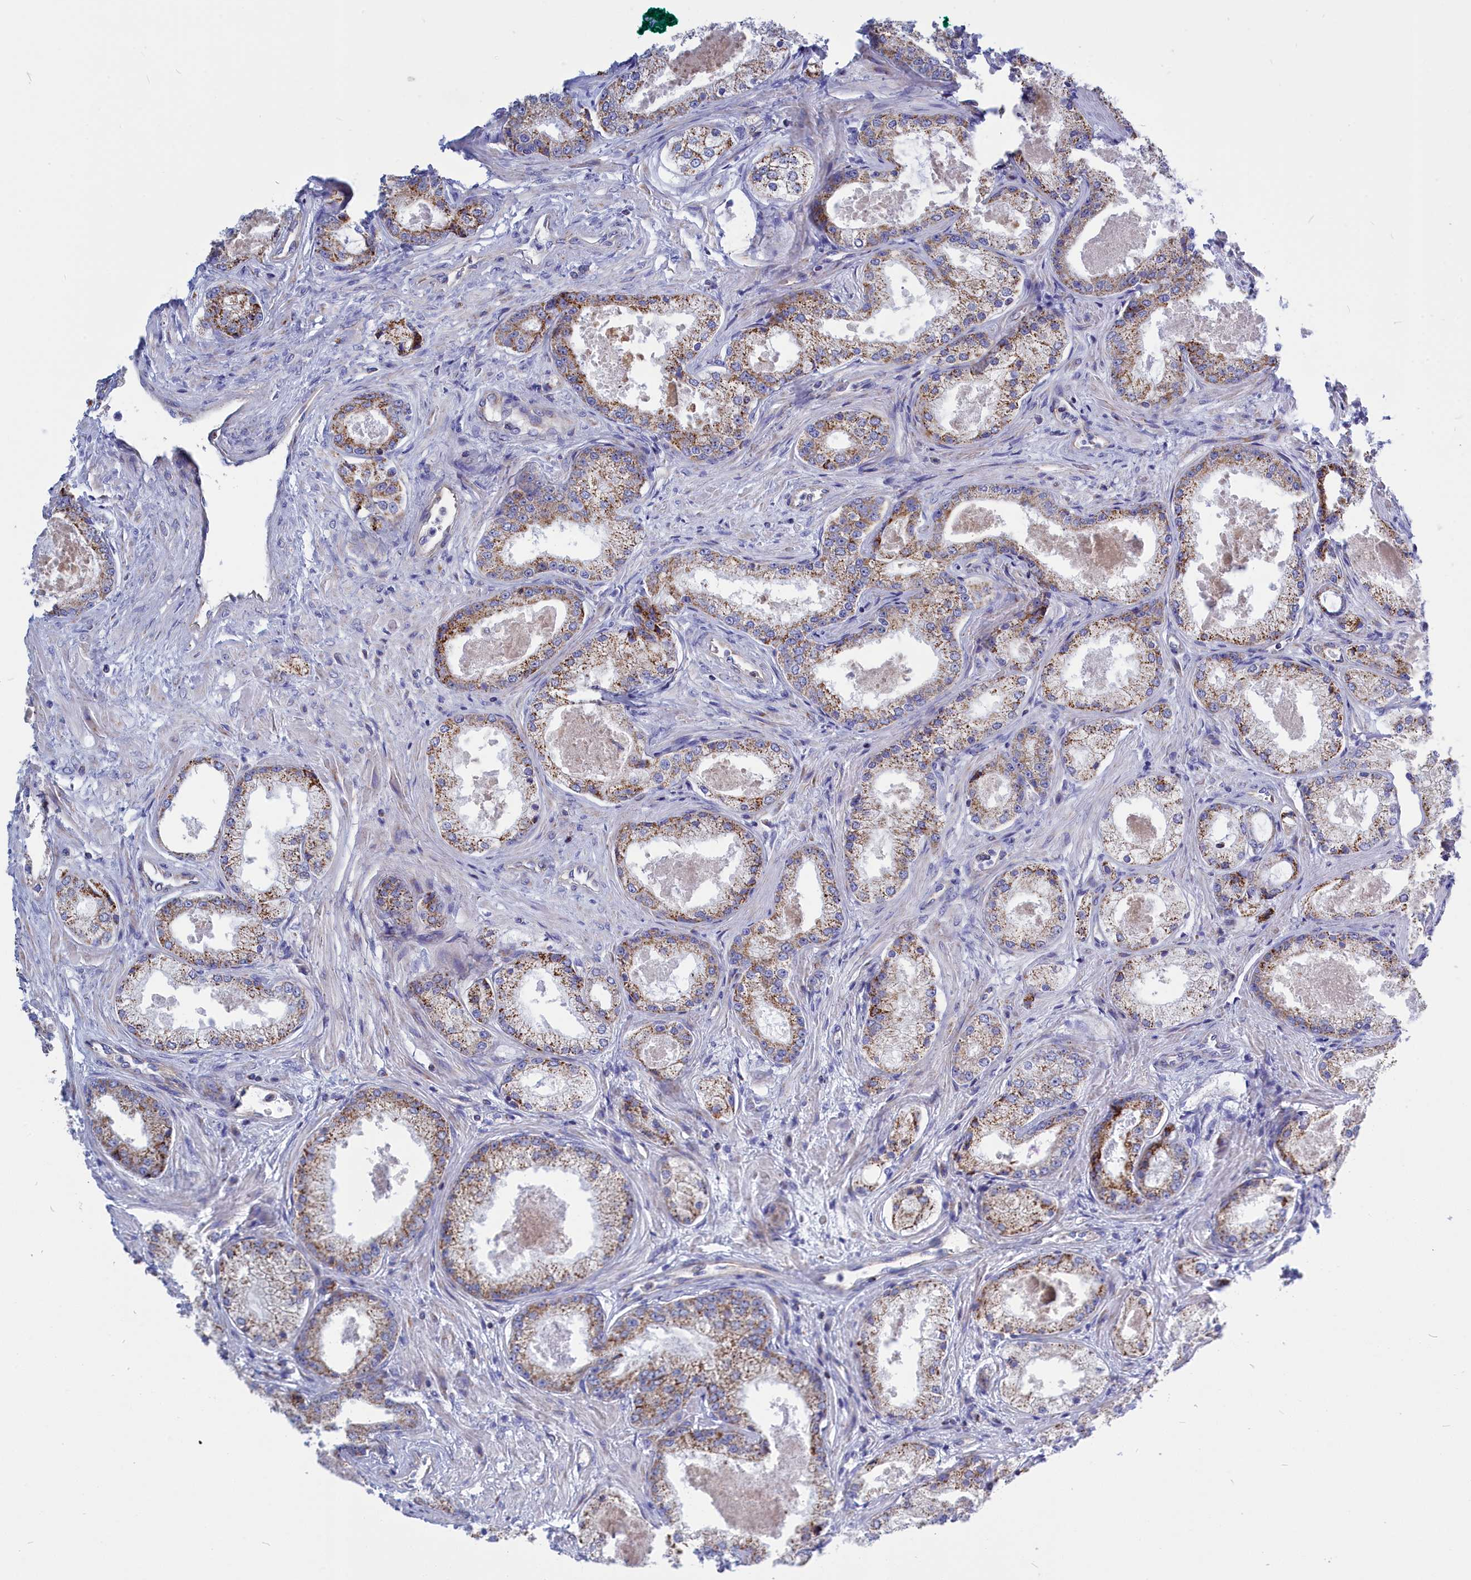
{"staining": {"intensity": "moderate", "quantity": ">75%", "location": "cytoplasmic/membranous"}, "tissue": "prostate cancer", "cell_type": "Tumor cells", "image_type": "cancer", "snomed": [{"axis": "morphology", "description": "Adenocarcinoma, Low grade"}, {"axis": "topography", "description": "Prostate"}], "caption": "DAB immunohistochemical staining of prostate low-grade adenocarcinoma displays moderate cytoplasmic/membranous protein expression in about >75% of tumor cells.", "gene": "CCRL2", "patient": {"sex": "male", "age": 68}}